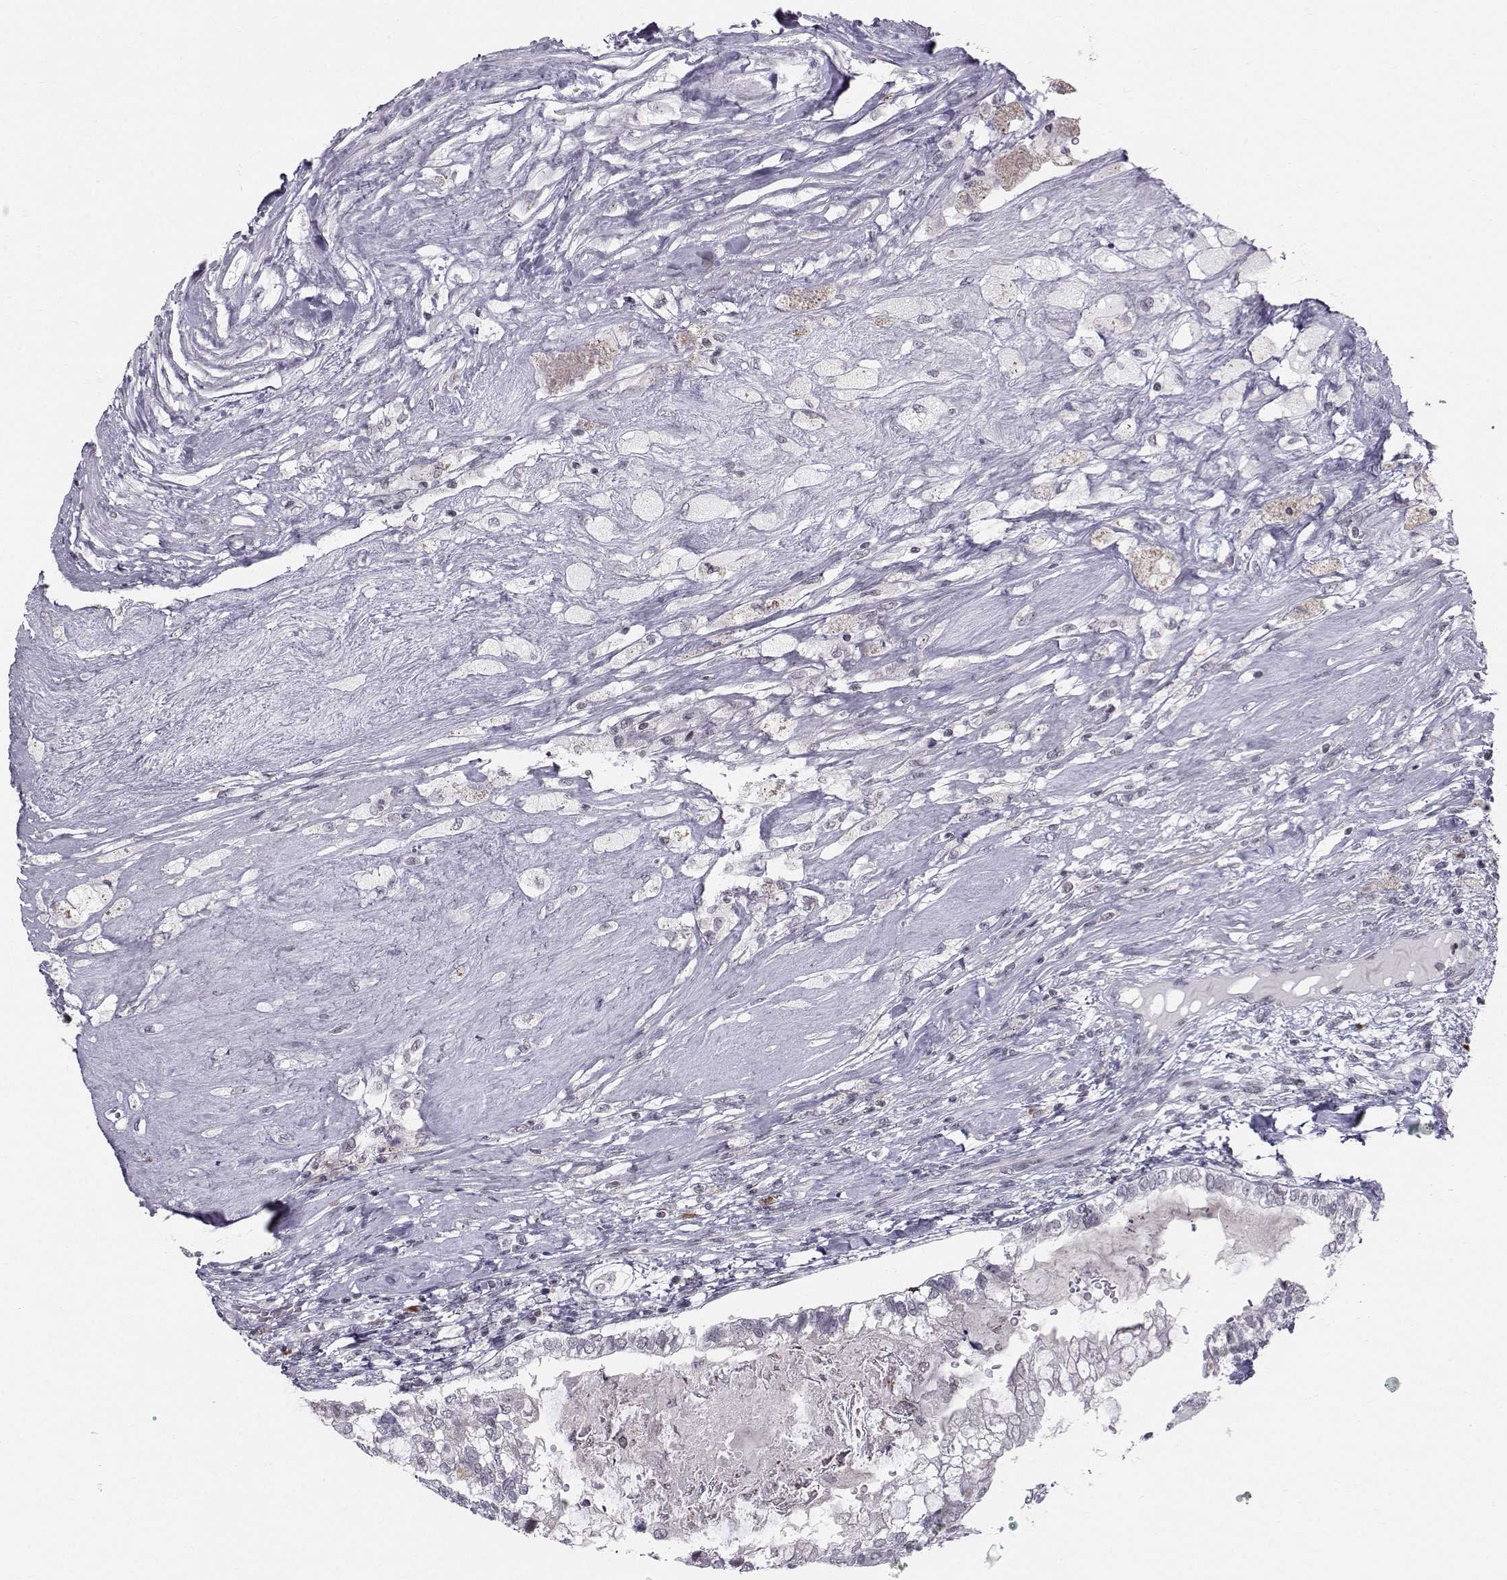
{"staining": {"intensity": "negative", "quantity": "none", "location": "none"}, "tissue": "testis cancer", "cell_type": "Tumor cells", "image_type": "cancer", "snomed": [{"axis": "morphology", "description": "Seminoma, NOS"}, {"axis": "morphology", "description": "Carcinoma, Embryonal, NOS"}, {"axis": "topography", "description": "Testis"}], "caption": "Immunohistochemistry histopathology image of neoplastic tissue: testis embryonal carcinoma stained with DAB demonstrates no significant protein positivity in tumor cells.", "gene": "MARCHF4", "patient": {"sex": "male", "age": 41}}